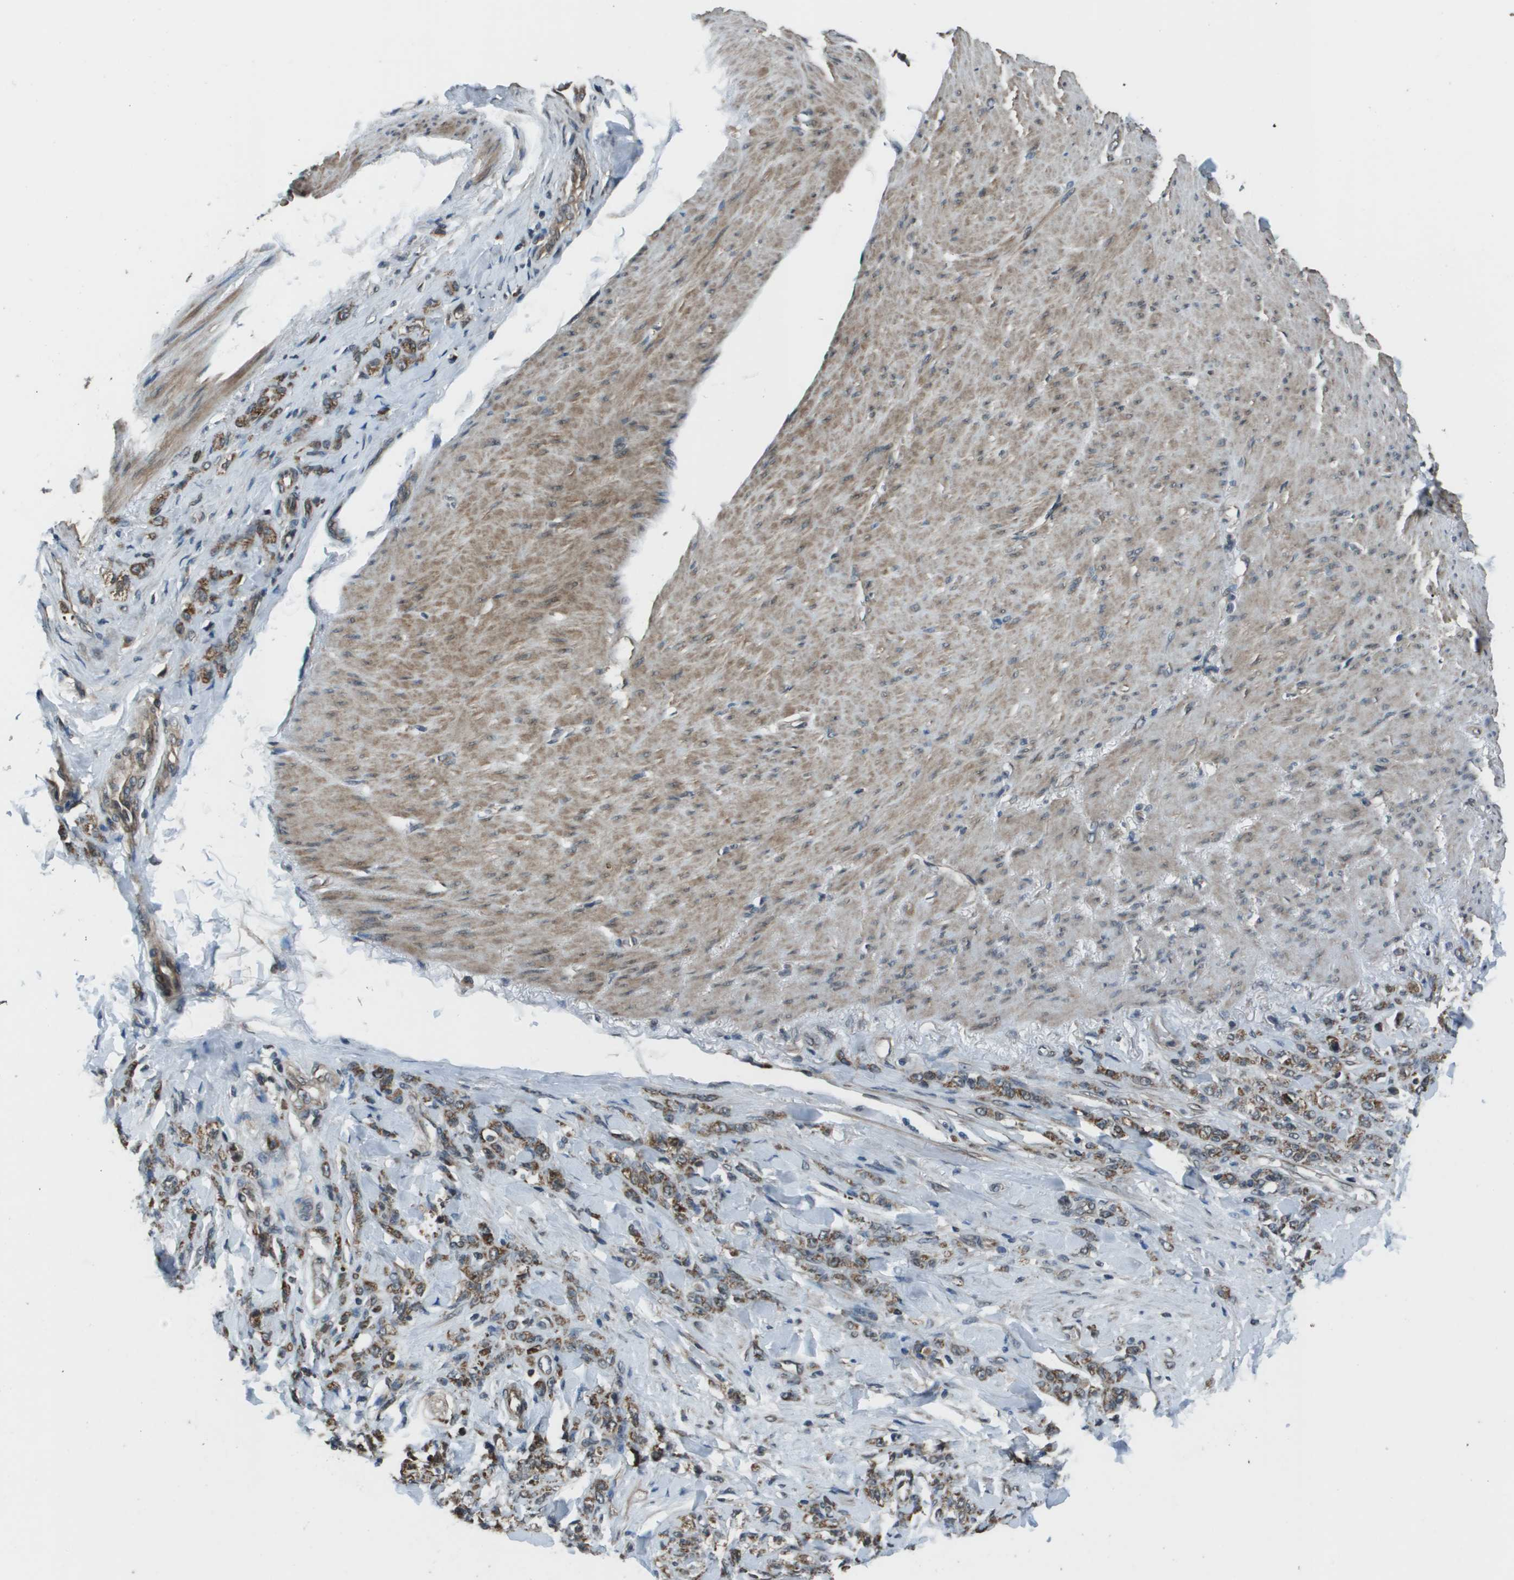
{"staining": {"intensity": "moderate", "quantity": ">75%", "location": "cytoplasmic/membranous"}, "tissue": "stomach cancer", "cell_type": "Tumor cells", "image_type": "cancer", "snomed": [{"axis": "morphology", "description": "Adenocarcinoma, NOS"}, {"axis": "topography", "description": "Stomach"}], "caption": "DAB immunohistochemical staining of human adenocarcinoma (stomach) displays moderate cytoplasmic/membranous protein expression in approximately >75% of tumor cells.", "gene": "PPFIA1", "patient": {"sex": "male", "age": 82}}